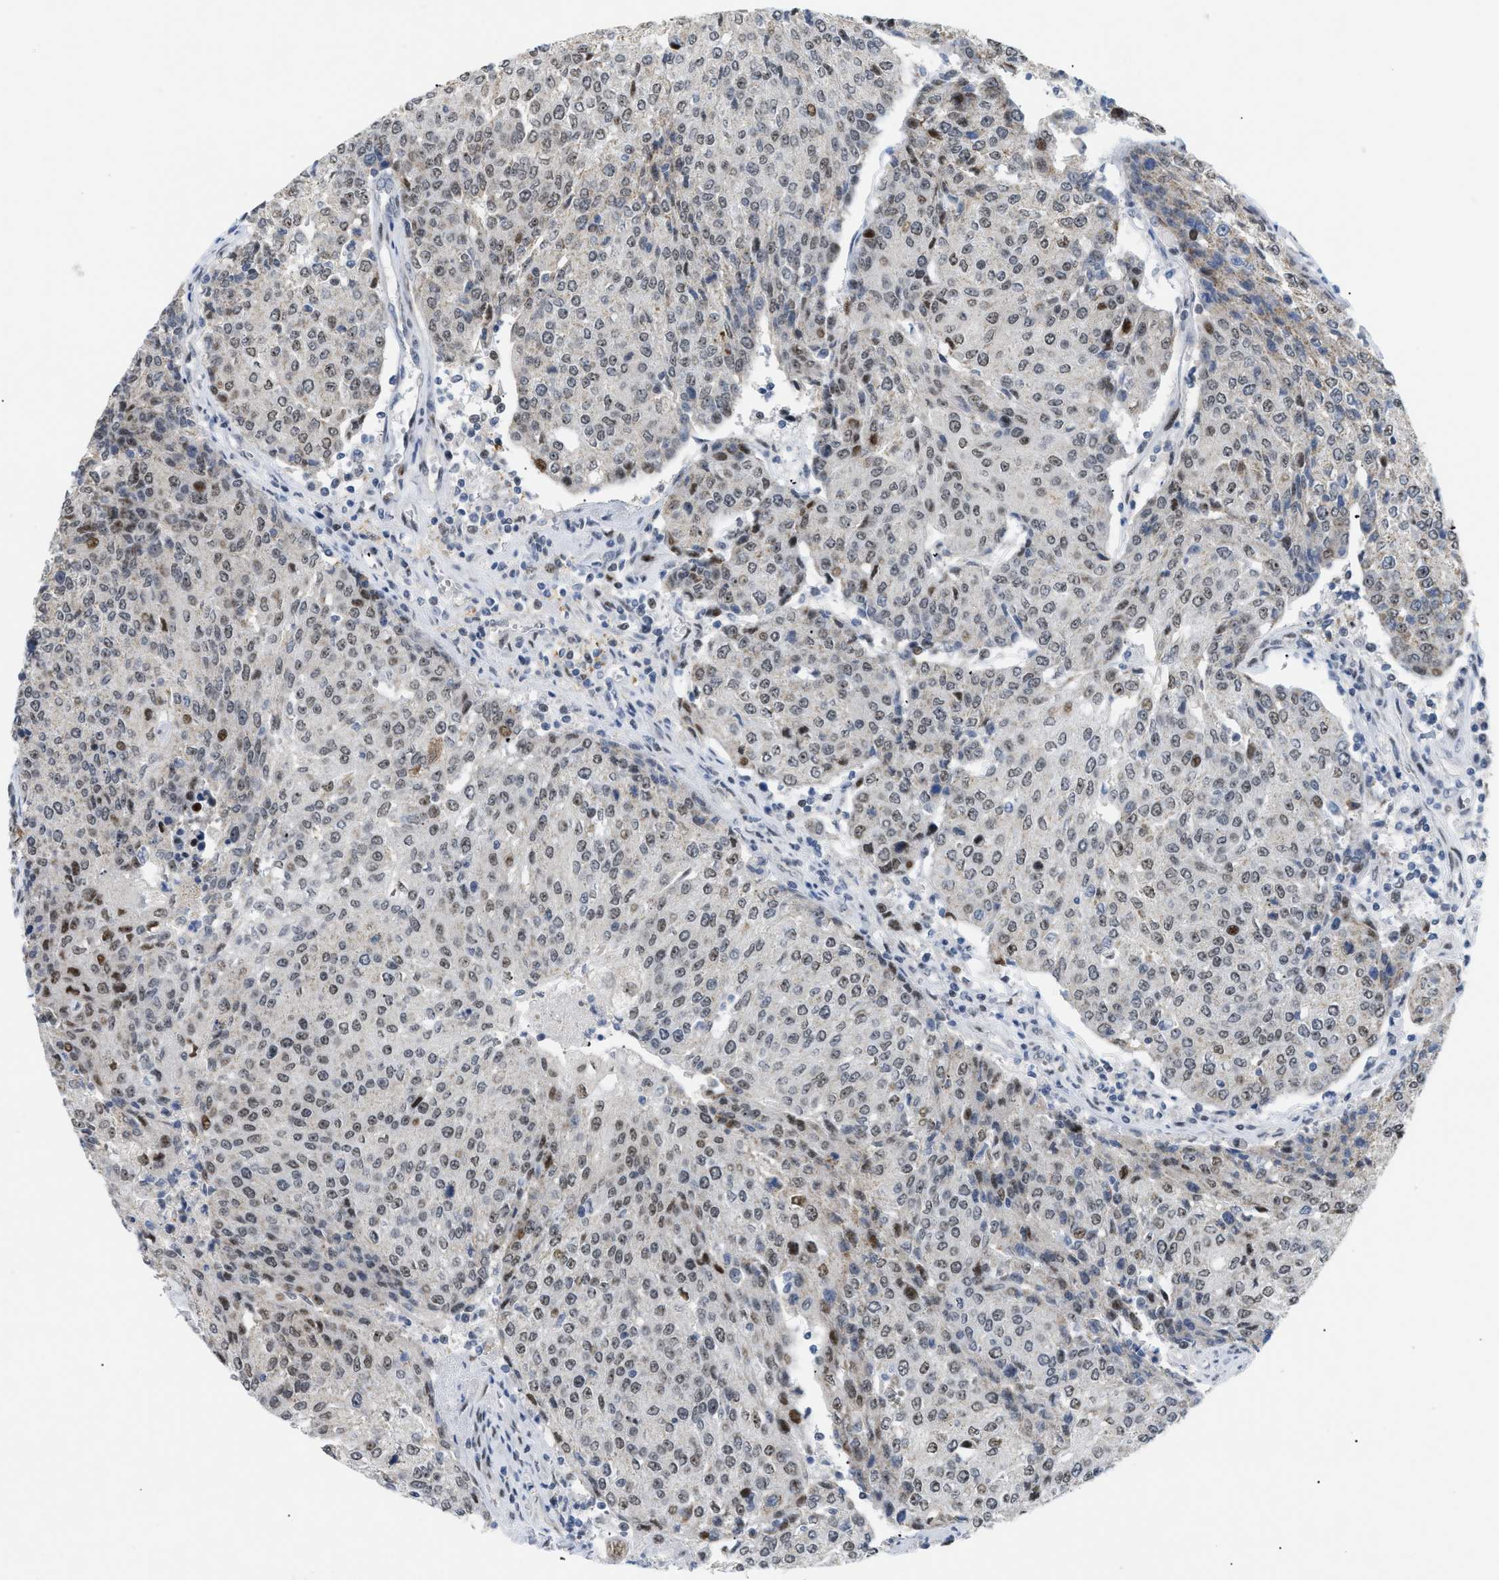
{"staining": {"intensity": "weak", "quantity": ">75%", "location": "nuclear"}, "tissue": "urothelial cancer", "cell_type": "Tumor cells", "image_type": "cancer", "snomed": [{"axis": "morphology", "description": "Urothelial carcinoma, High grade"}, {"axis": "topography", "description": "Urinary bladder"}], "caption": "High-grade urothelial carcinoma tissue demonstrates weak nuclear expression in approximately >75% of tumor cells, visualized by immunohistochemistry.", "gene": "MED1", "patient": {"sex": "female", "age": 85}}